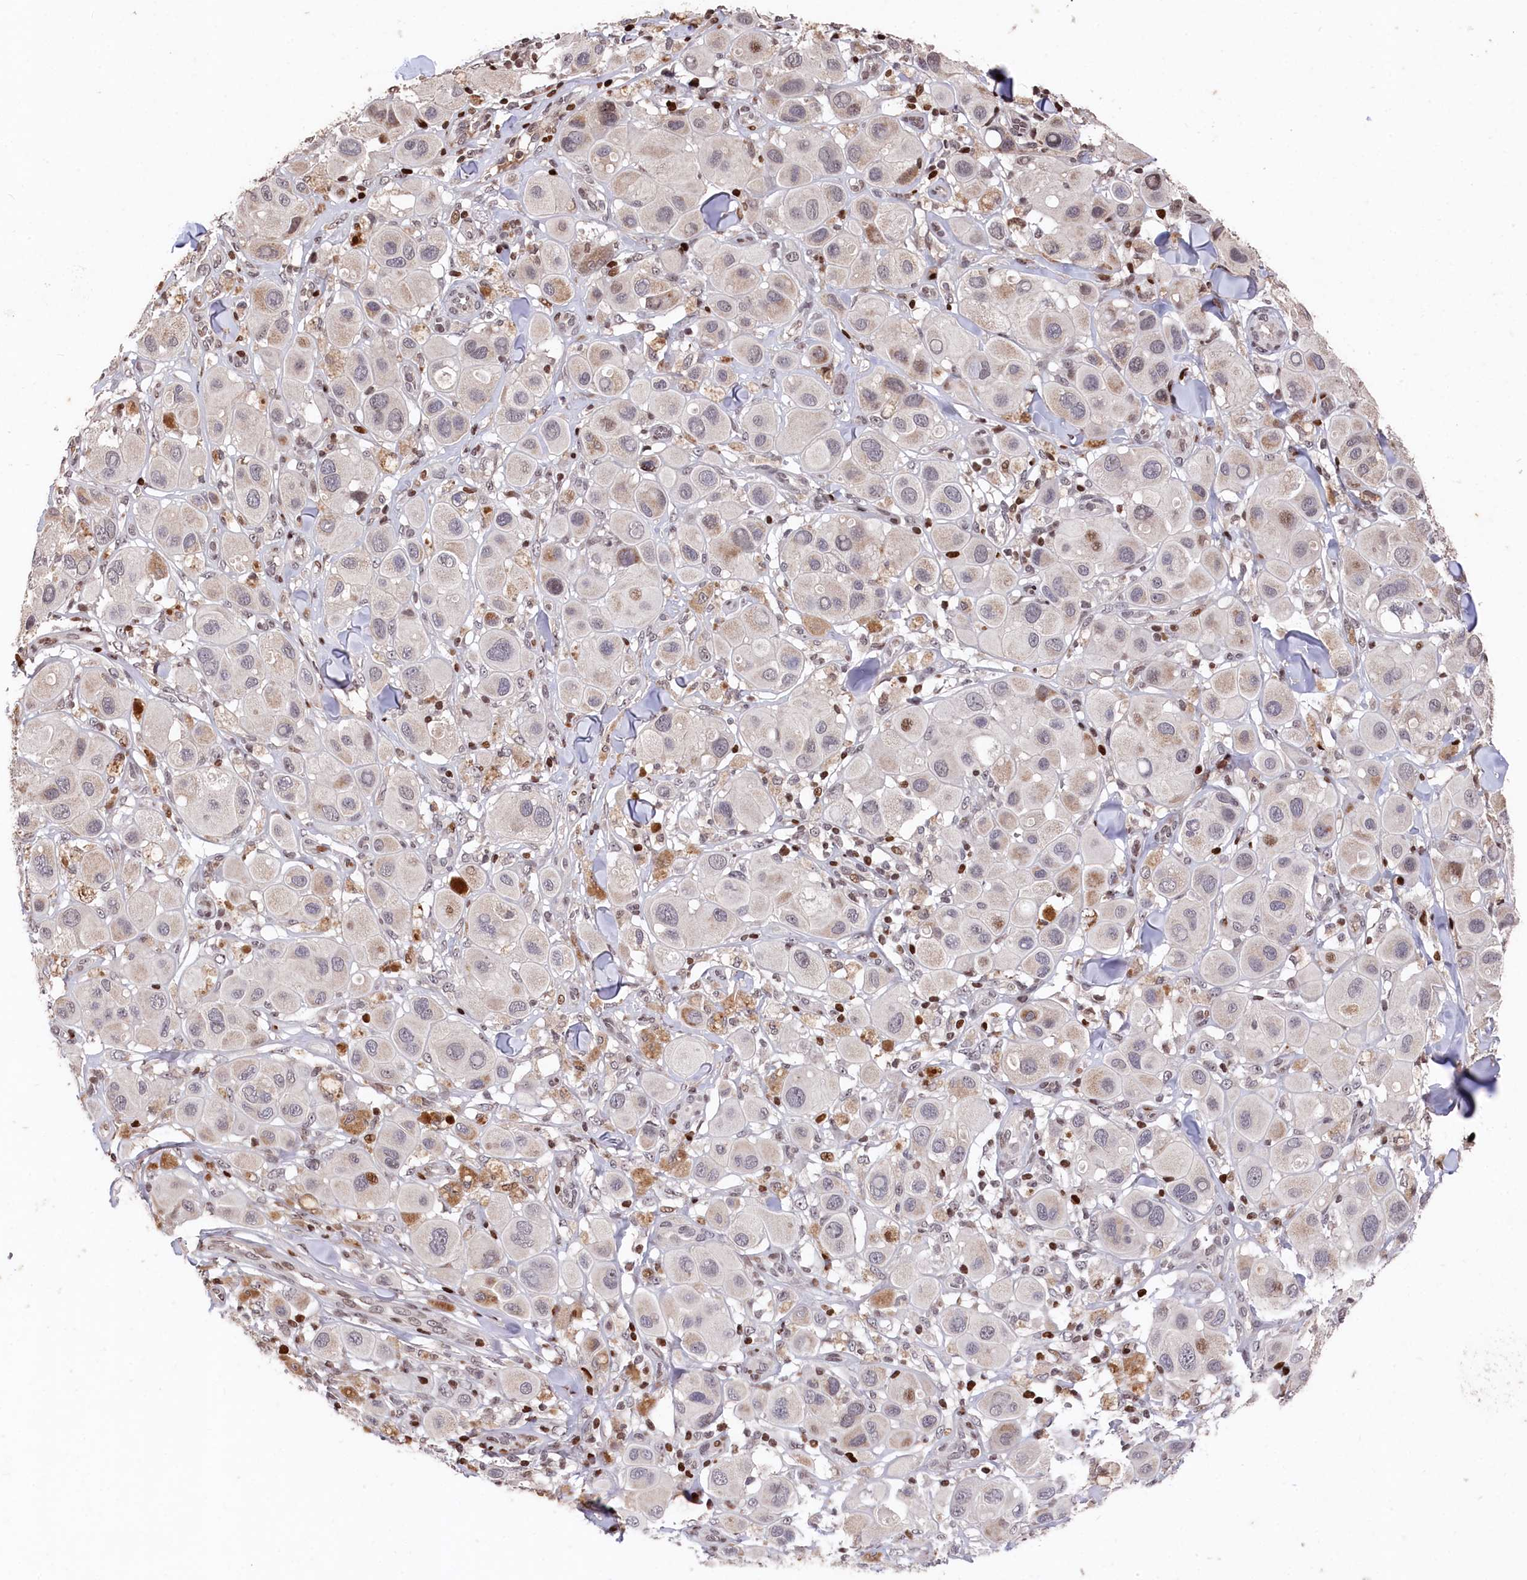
{"staining": {"intensity": "moderate", "quantity": "<25%", "location": "cytoplasmic/membranous"}, "tissue": "melanoma", "cell_type": "Tumor cells", "image_type": "cancer", "snomed": [{"axis": "morphology", "description": "Malignant melanoma, Metastatic site"}, {"axis": "topography", "description": "Skin"}], "caption": "Malignant melanoma (metastatic site) stained with immunohistochemistry (IHC) demonstrates moderate cytoplasmic/membranous positivity in about <25% of tumor cells.", "gene": "MCF2L2", "patient": {"sex": "male", "age": 41}}